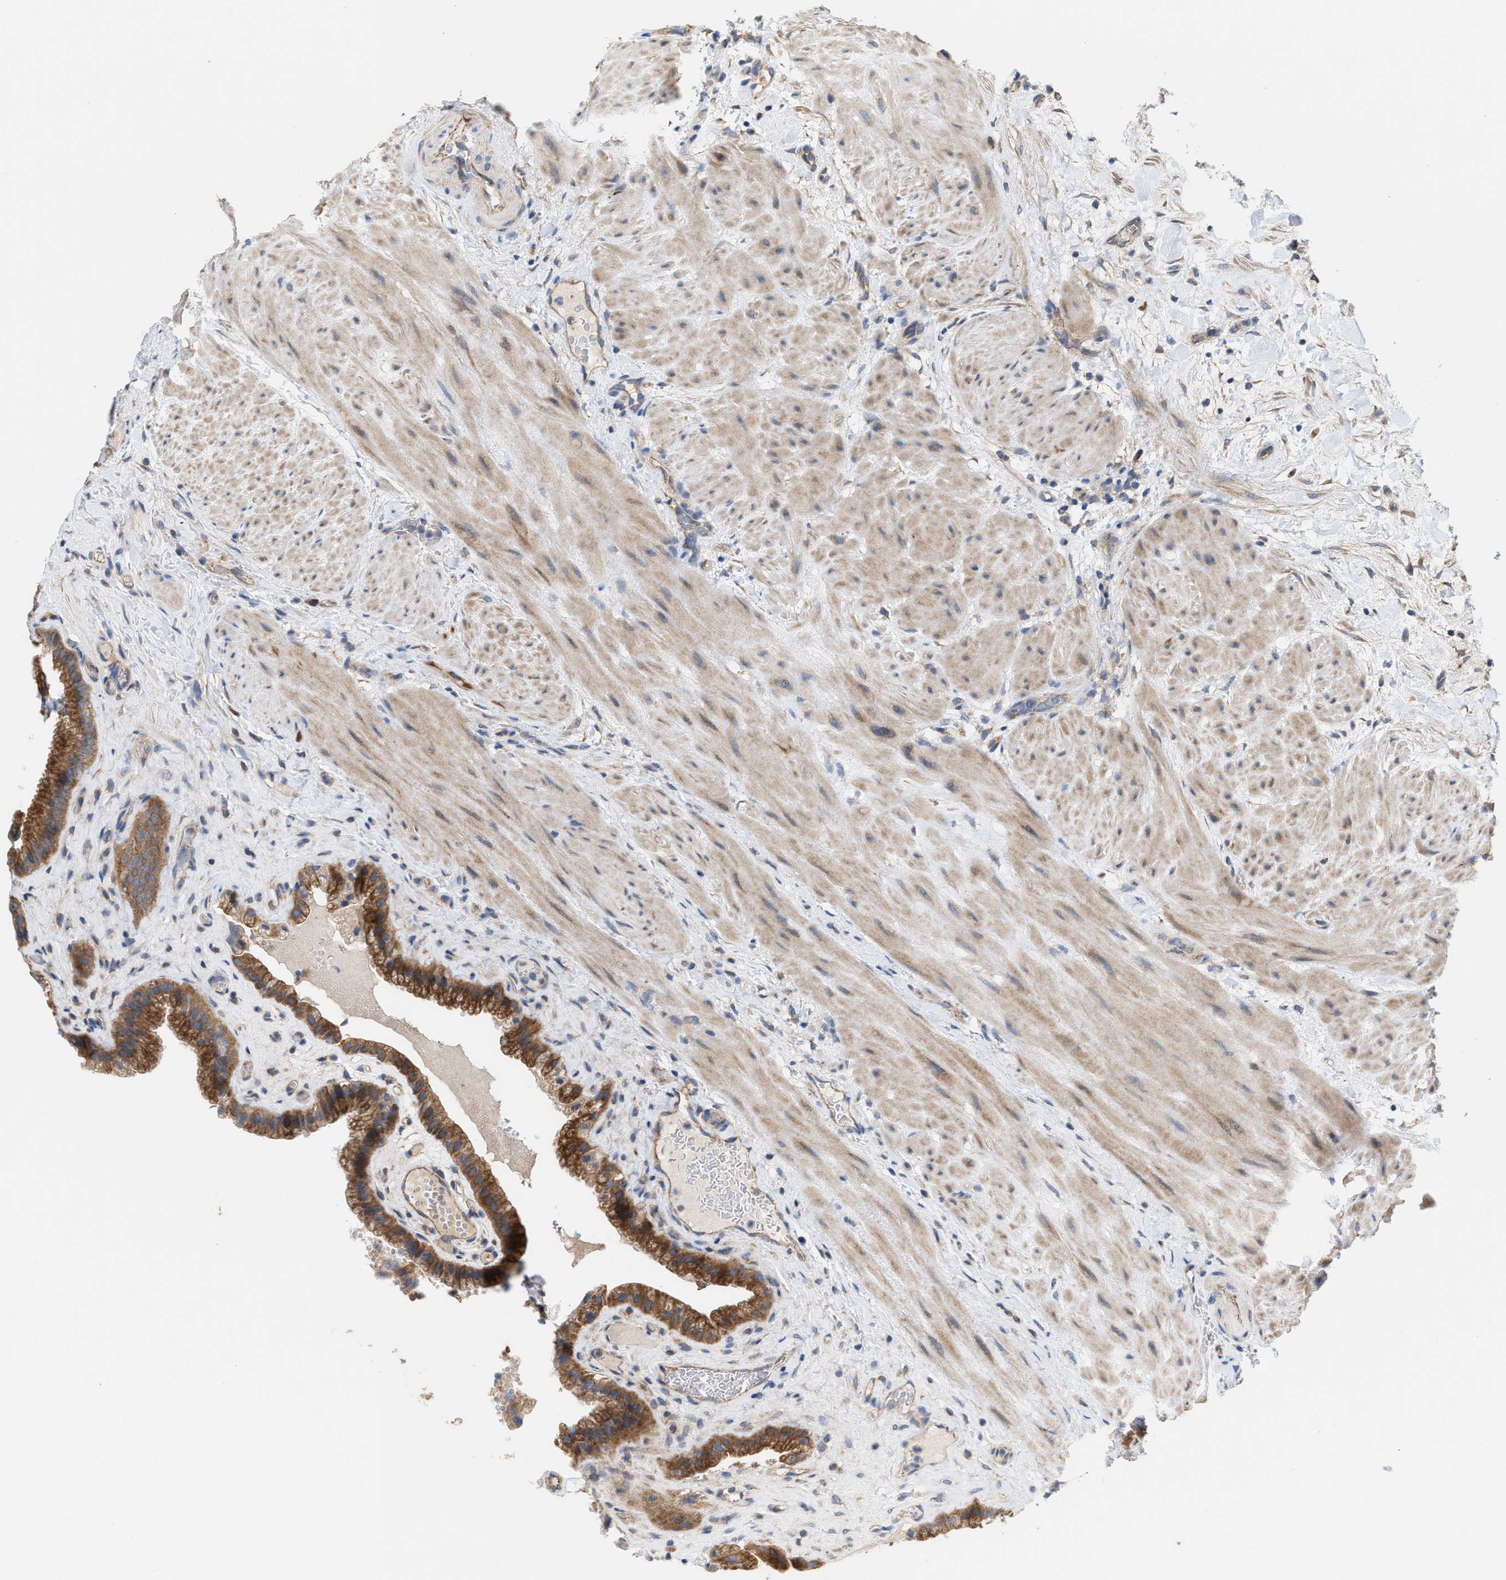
{"staining": {"intensity": "strong", "quantity": ">75%", "location": "cytoplasmic/membranous"}, "tissue": "gallbladder", "cell_type": "Glandular cells", "image_type": "normal", "snomed": [{"axis": "morphology", "description": "Normal tissue, NOS"}, {"axis": "topography", "description": "Gallbladder"}], "caption": "Immunohistochemical staining of benign human gallbladder reveals strong cytoplasmic/membranous protein expression in approximately >75% of glandular cells.", "gene": "OXSM", "patient": {"sex": "male", "age": 49}}